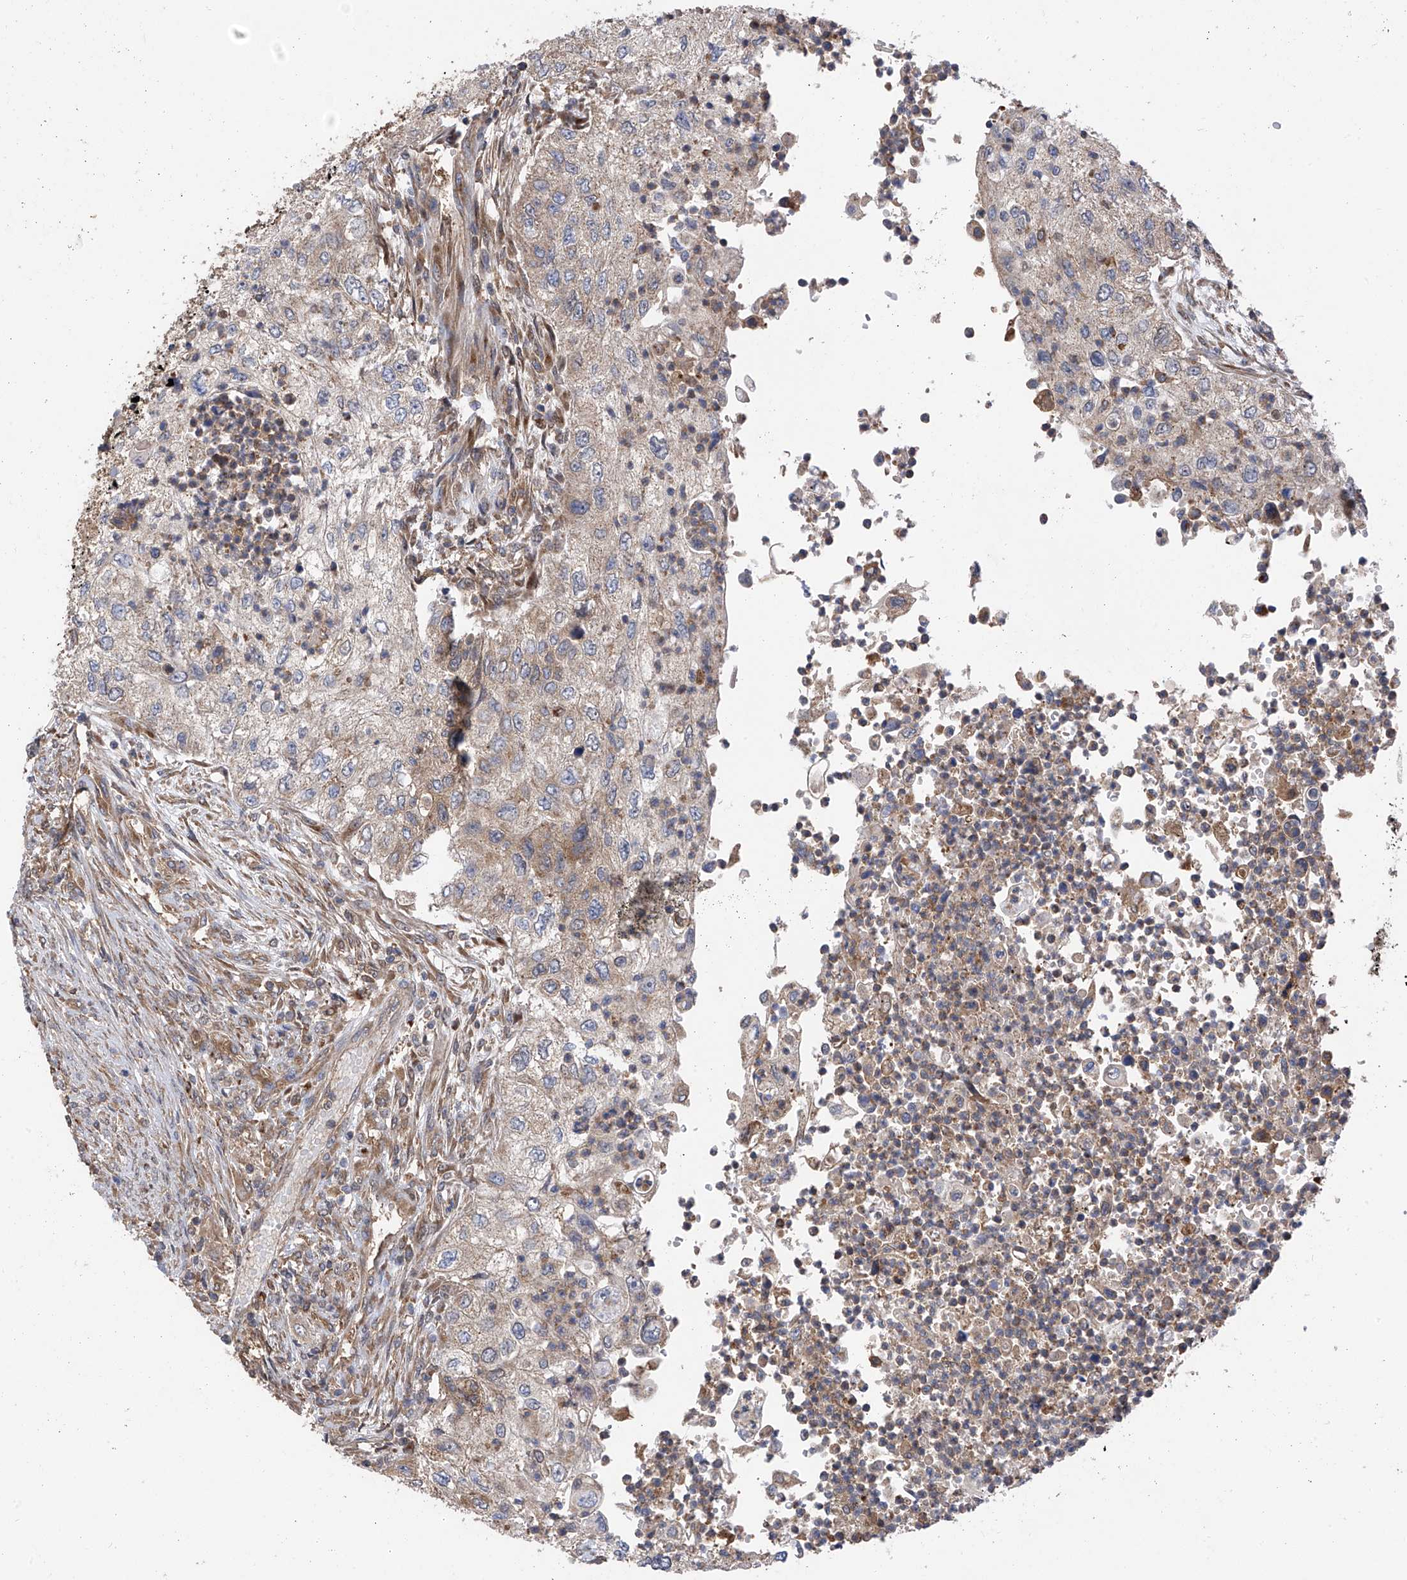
{"staining": {"intensity": "weak", "quantity": "25%-75%", "location": "cytoplasmic/membranous"}, "tissue": "urothelial cancer", "cell_type": "Tumor cells", "image_type": "cancer", "snomed": [{"axis": "morphology", "description": "Urothelial carcinoma, High grade"}, {"axis": "topography", "description": "Urinary bladder"}], "caption": "About 25%-75% of tumor cells in human urothelial cancer exhibit weak cytoplasmic/membranous protein positivity as visualized by brown immunohistochemical staining.", "gene": "CHPF", "patient": {"sex": "female", "age": 60}}